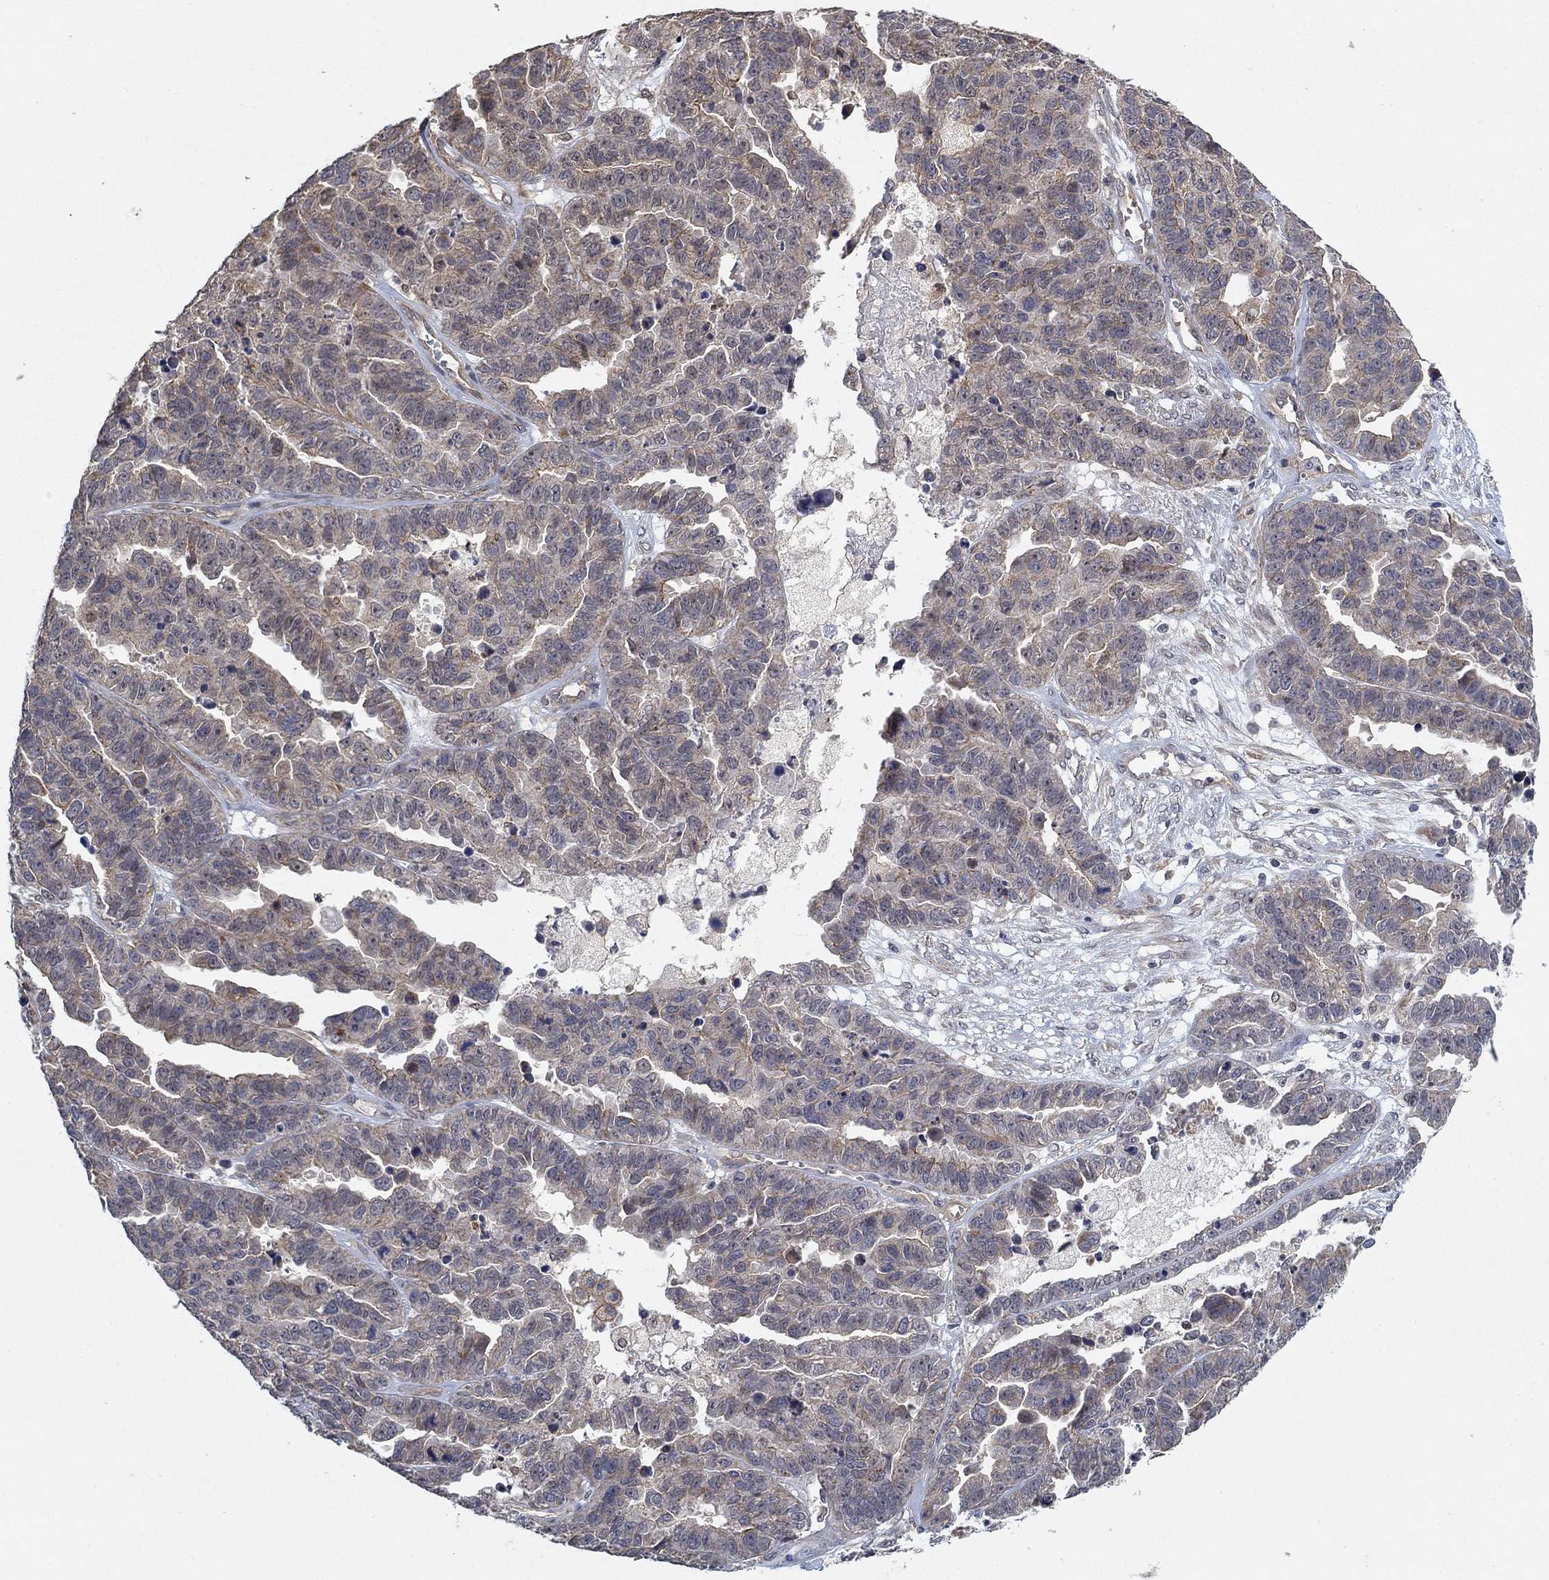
{"staining": {"intensity": "negative", "quantity": "none", "location": "none"}, "tissue": "ovarian cancer", "cell_type": "Tumor cells", "image_type": "cancer", "snomed": [{"axis": "morphology", "description": "Cystadenocarcinoma, serous, NOS"}, {"axis": "topography", "description": "Ovary"}], "caption": "The histopathology image demonstrates no significant expression in tumor cells of ovarian cancer (serous cystadenocarcinoma). Brightfield microscopy of IHC stained with DAB (3,3'-diaminobenzidine) (brown) and hematoxylin (blue), captured at high magnification.", "gene": "MCUR1", "patient": {"sex": "female", "age": 87}}